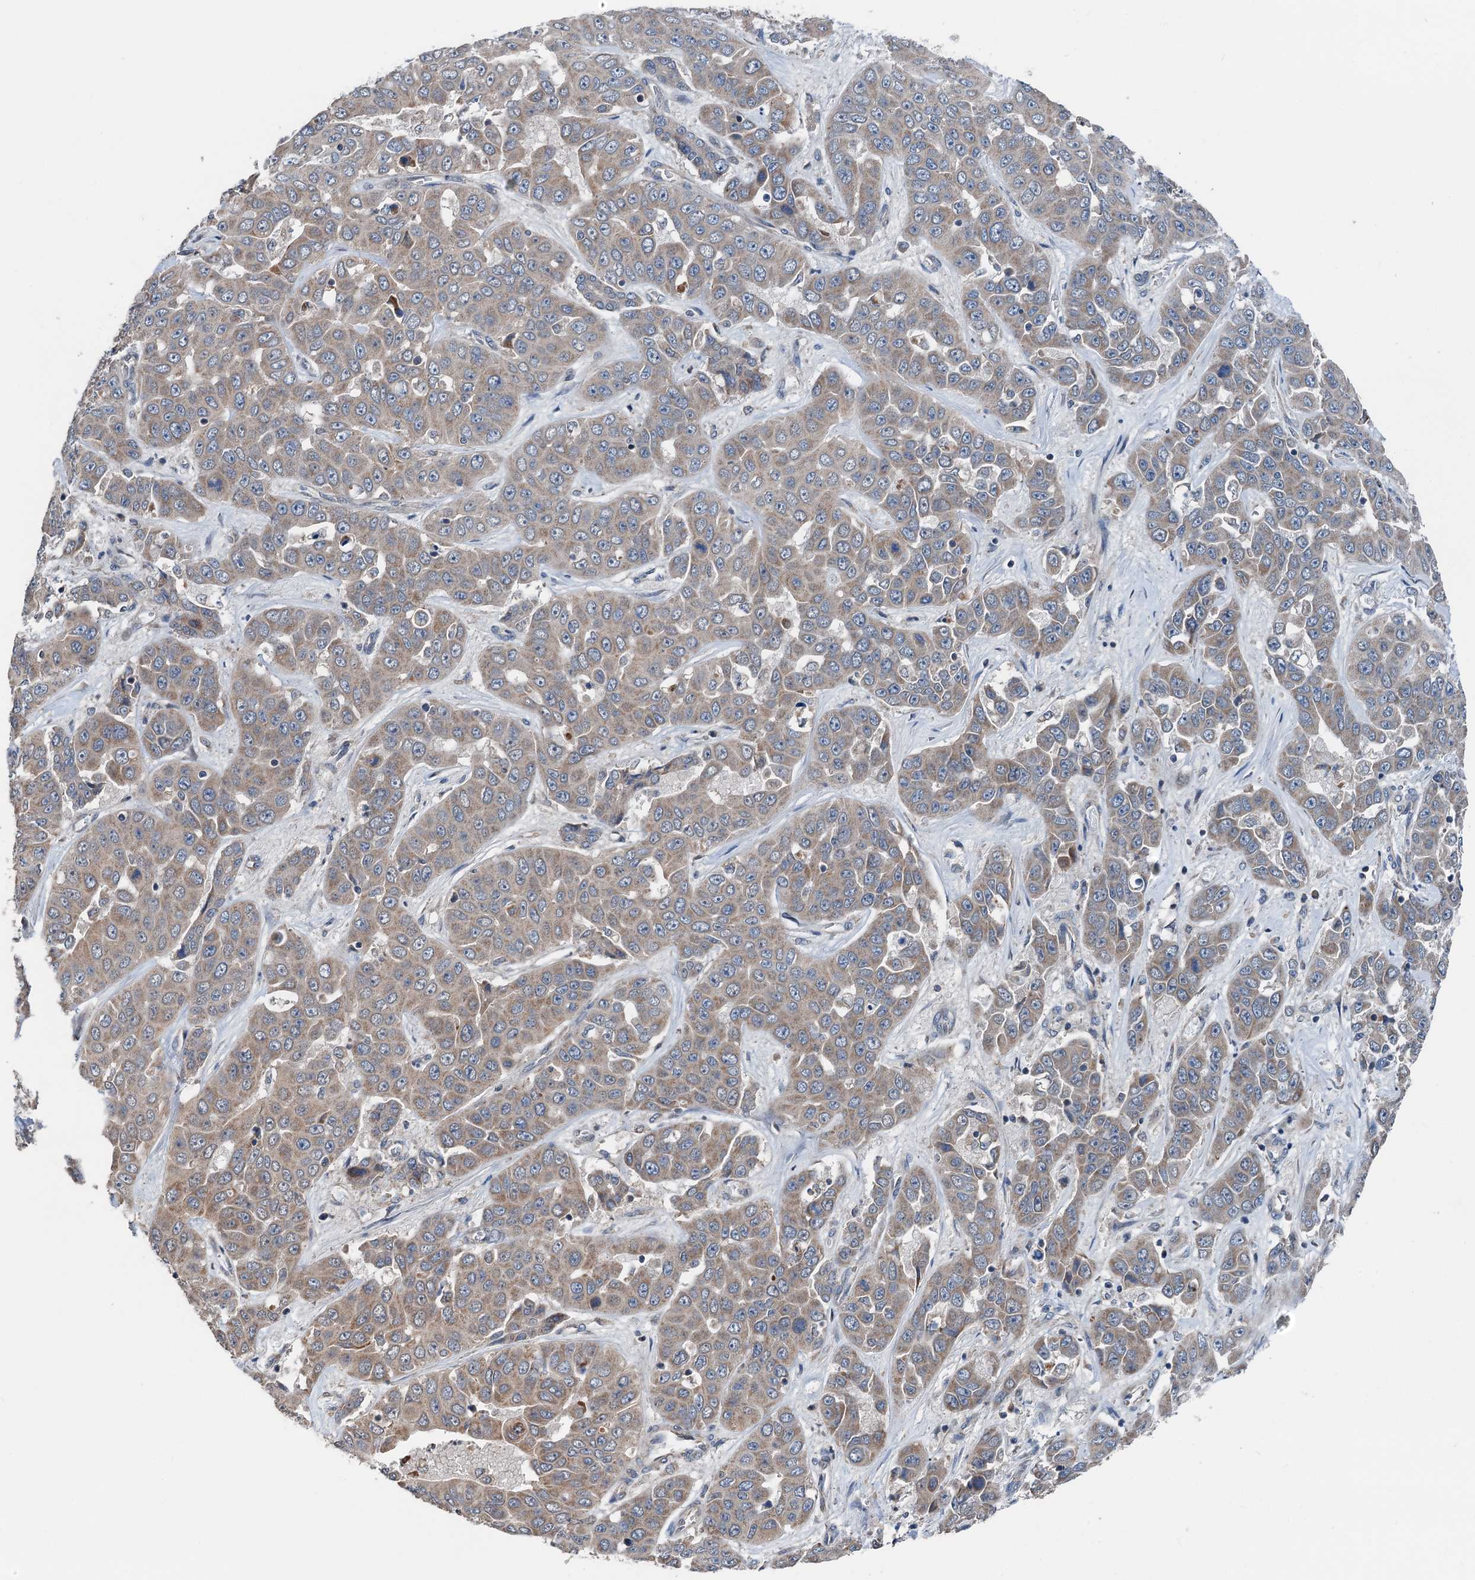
{"staining": {"intensity": "weak", "quantity": ">75%", "location": "cytoplasmic/membranous"}, "tissue": "liver cancer", "cell_type": "Tumor cells", "image_type": "cancer", "snomed": [{"axis": "morphology", "description": "Cholangiocarcinoma"}, {"axis": "topography", "description": "Liver"}], "caption": "Liver cancer stained with a protein marker shows weak staining in tumor cells.", "gene": "ELAC1", "patient": {"sex": "female", "age": 52}}